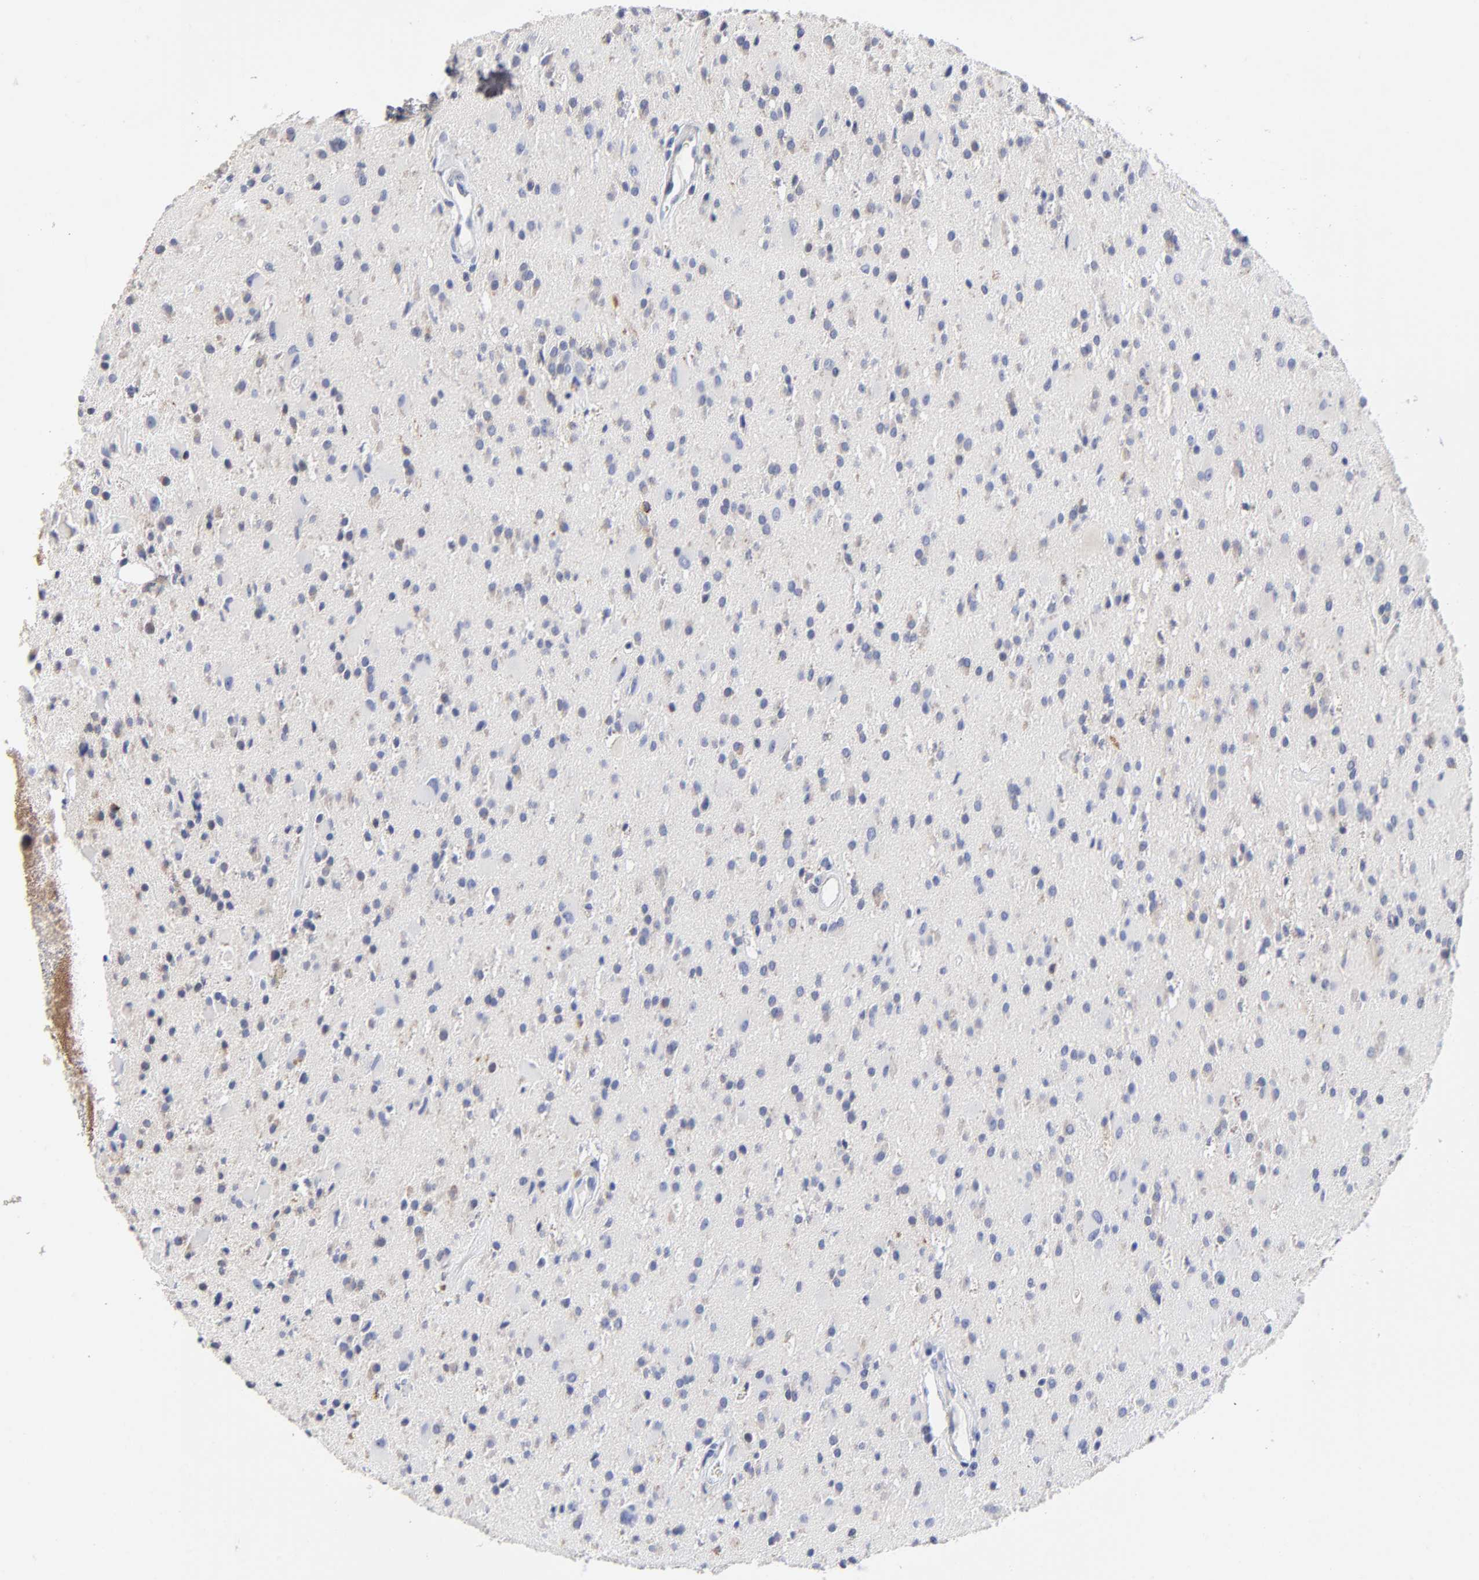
{"staining": {"intensity": "negative", "quantity": "none", "location": "none"}, "tissue": "glioma", "cell_type": "Tumor cells", "image_type": "cancer", "snomed": [{"axis": "morphology", "description": "Glioma, malignant, Low grade"}, {"axis": "topography", "description": "Brain"}], "caption": "This is a micrograph of IHC staining of glioma, which shows no staining in tumor cells. (IHC, brightfield microscopy, high magnification).", "gene": "CXADR", "patient": {"sex": "male", "age": 58}}